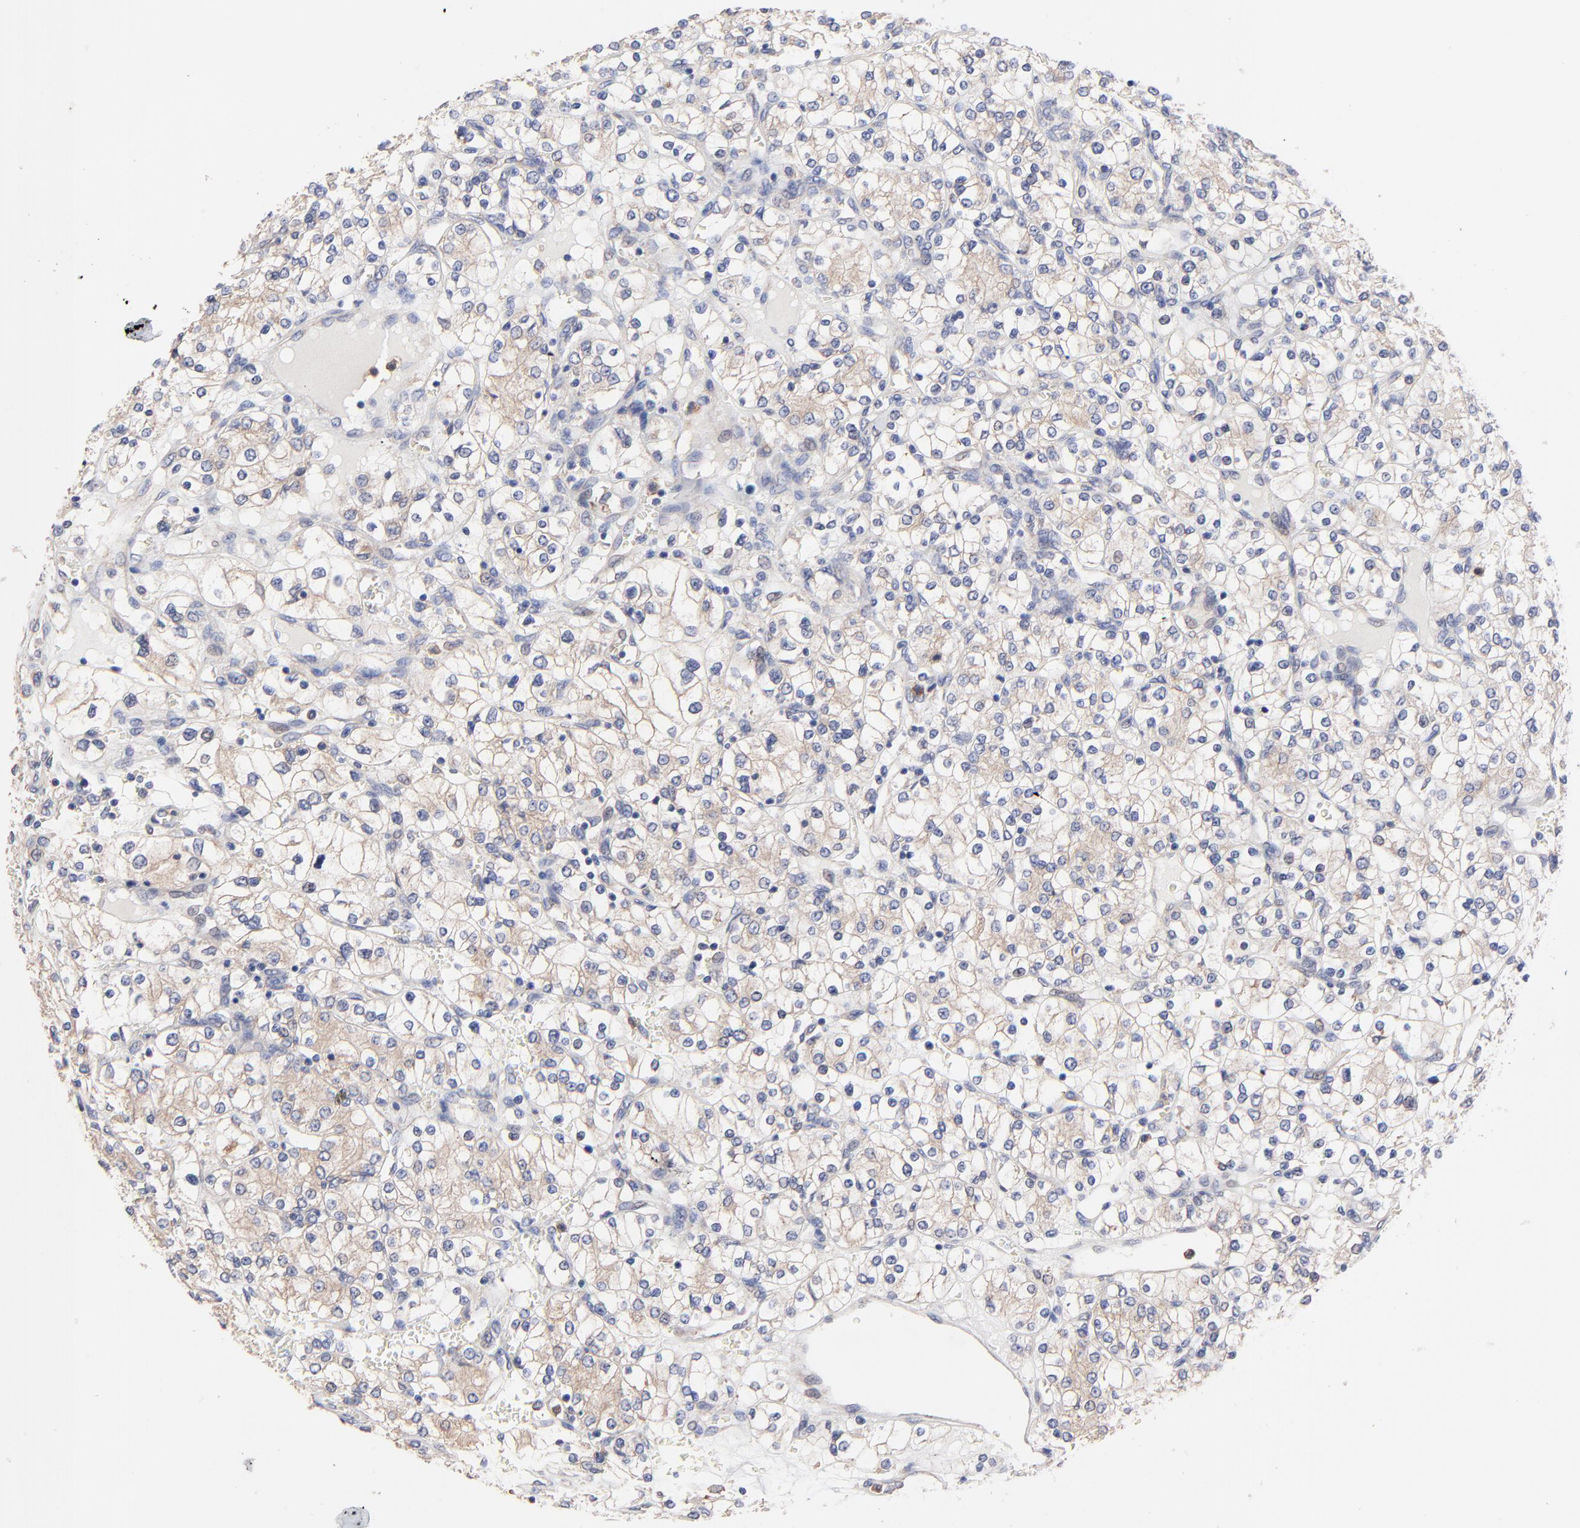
{"staining": {"intensity": "weak", "quantity": "25%-75%", "location": "cytoplasmic/membranous"}, "tissue": "renal cancer", "cell_type": "Tumor cells", "image_type": "cancer", "snomed": [{"axis": "morphology", "description": "Adenocarcinoma, NOS"}, {"axis": "topography", "description": "Kidney"}], "caption": "An image showing weak cytoplasmic/membranous positivity in approximately 25%-75% of tumor cells in renal cancer, as visualized by brown immunohistochemical staining.", "gene": "PPFIBP2", "patient": {"sex": "female", "age": 62}}